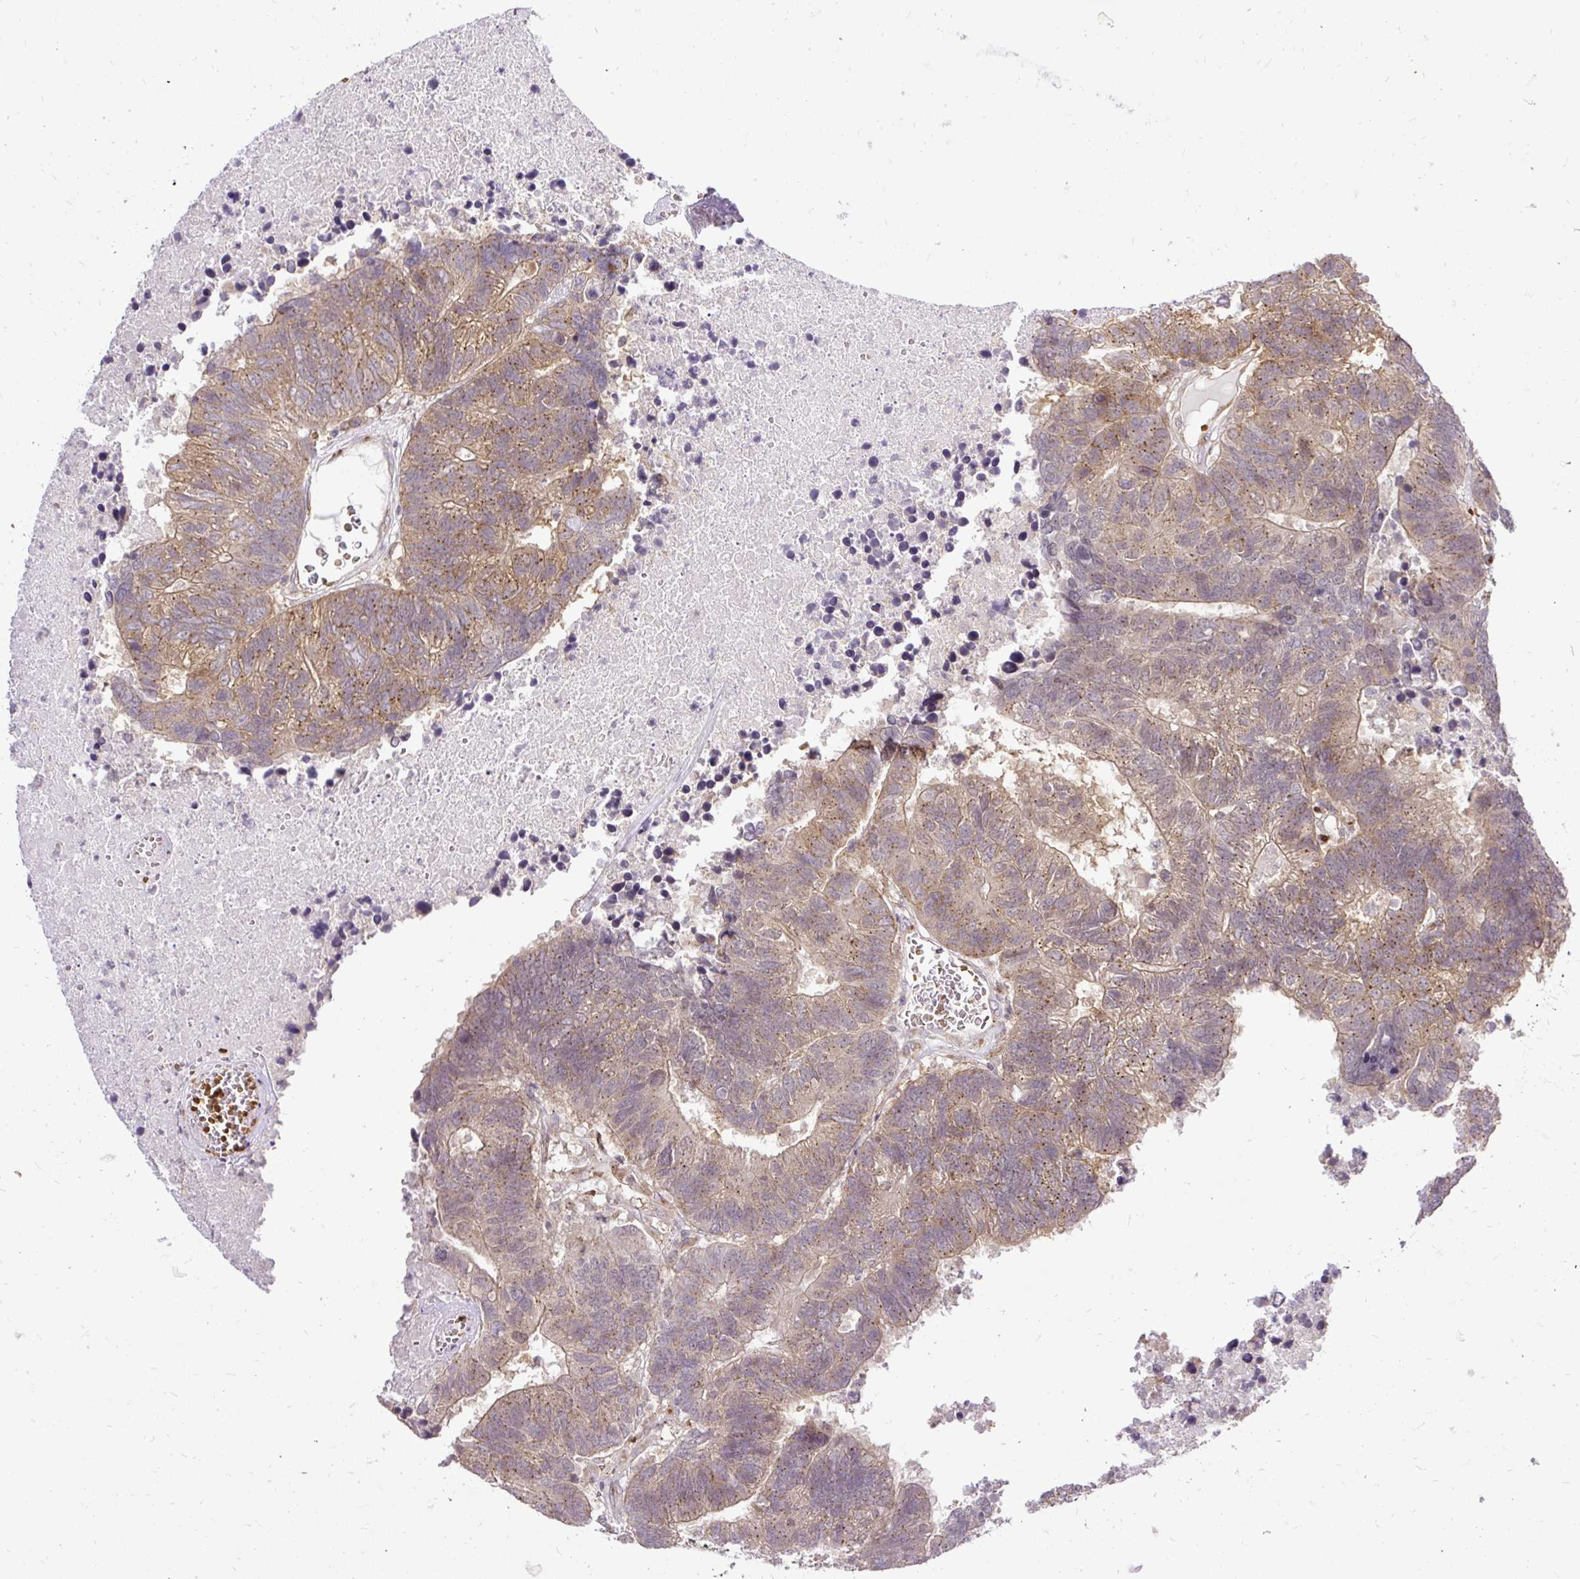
{"staining": {"intensity": "moderate", "quantity": ">75%", "location": "cytoplasmic/membranous"}, "tissue": "colorectal cancer", "cell_type": "Tumor cells", "image_type": "cancer", "snomed": [{"axis": "morphology", "description": "Adenocarcinoma, NOS"}, {"axis": "topography", "description": "Colon"}], "caption": "Colorectal cancer (adenocarcinoma) stained with immunohistochemistry exhibits moderate cytoplasmic/membranous staining in approximately >75% of tumor cells.", "gene": "SMC4", "patient": {"sex": "female", "age": 48}}